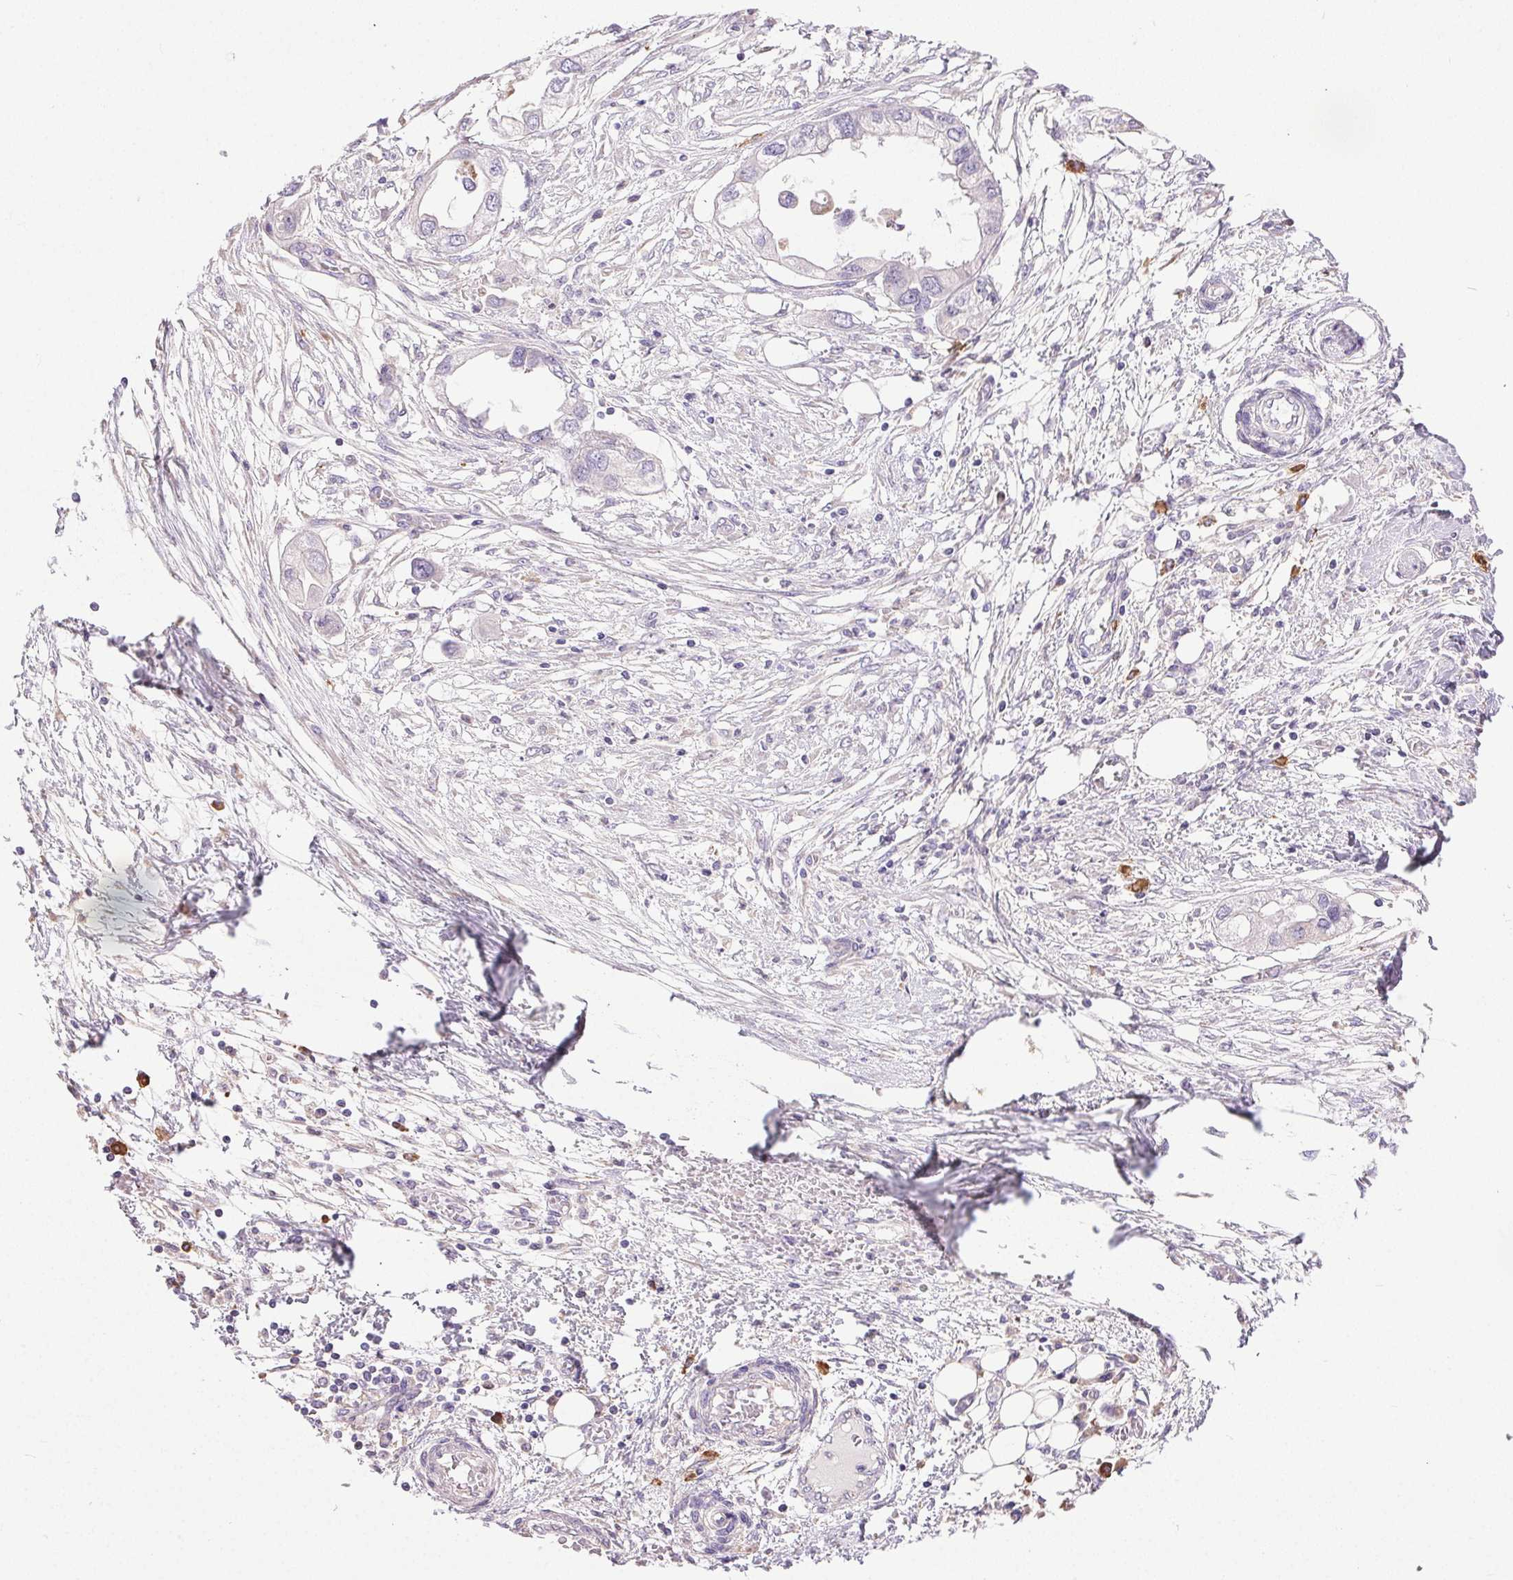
{"staining": {"intensity": "negative", "quantity": "none", "location": "none"}, "tissue": "endometrial cancer", "cell_type": "Tumor cells", "image_type": "cancer", "snomed": [{"axis": "morphology", "description": "Adenocarcinoma, NOS"}, {"axis": "morphology", "description": "Adenocarcinoma, metastatic, NOS"}, {"axis": "topography", "description": "Adipose tissue"}, {"axis": "topography", "description": "Endometrium"}], "caption": "Micrograph shows no protein positivity in tumor cells of endometrial cancer tissue.", "gene": "SNX31", "patient": {"sex": "female", "age": 67}}